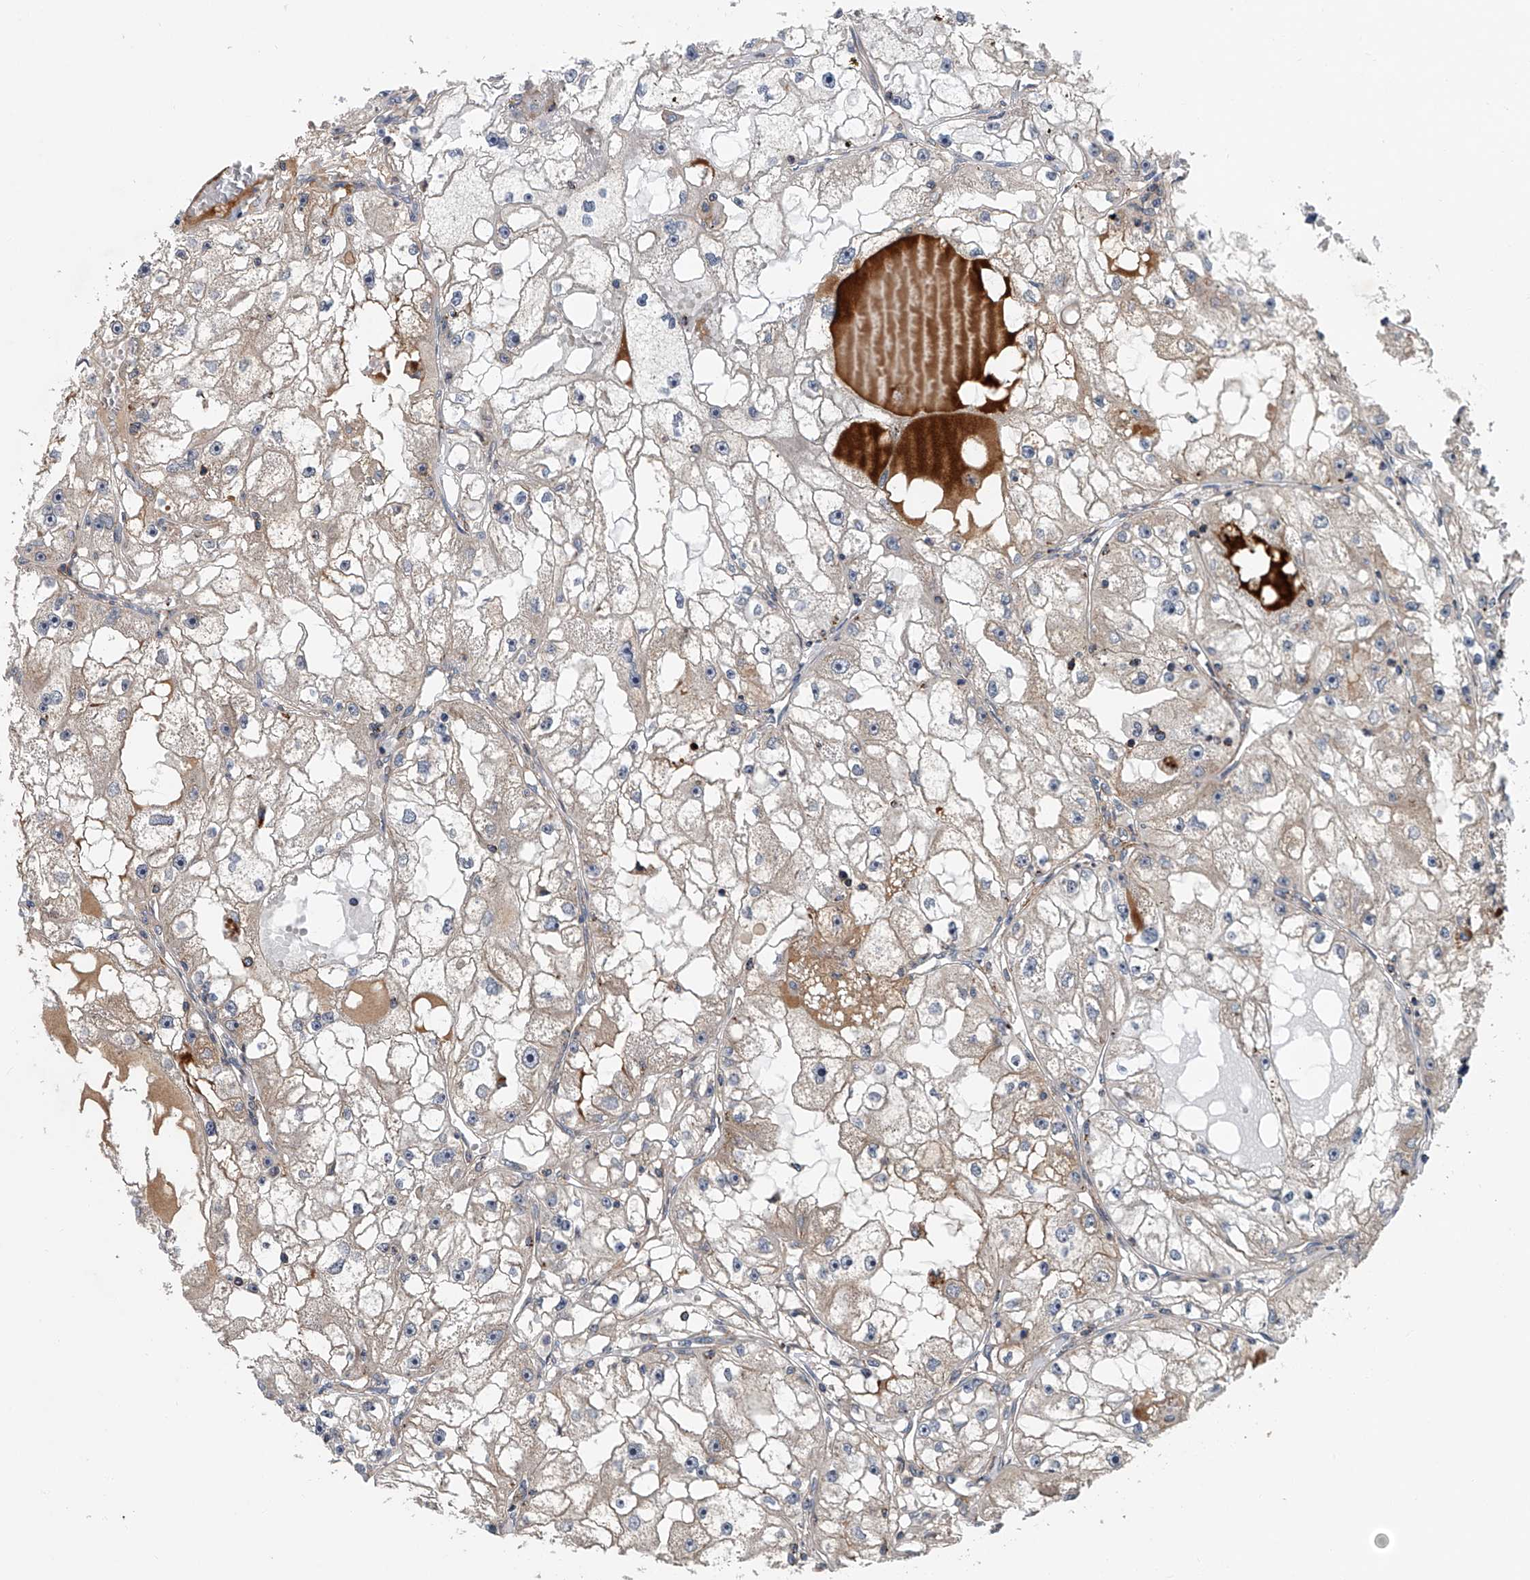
{"staining": {"intensity": "negative", "quantity": "none", "location": "none"}, "tissue": "renal cancer", "cell_type": "Tumor cells", "image_type": "cancer", "snomed": [{"axis": "morphology", "description": "Adenocarcinoma, NOS"}, {"axis": "topography", "description": "Kidney"}], "caption": "High magnification brightfield microscopy of renal cancer (adenocarcinoma) stained with DAB (3,3'-diaminobenzidine) (brown) and counterstained with hematoxylin (blue): tumor cells show no significant expression. The staining is performed using DAB (3,3'-diaminobenzidine) brown chromogen with nuclei counter-stained in using hematoxylin.", "gene": "USP47", "patient": {"sex": "male", "age": 56}}